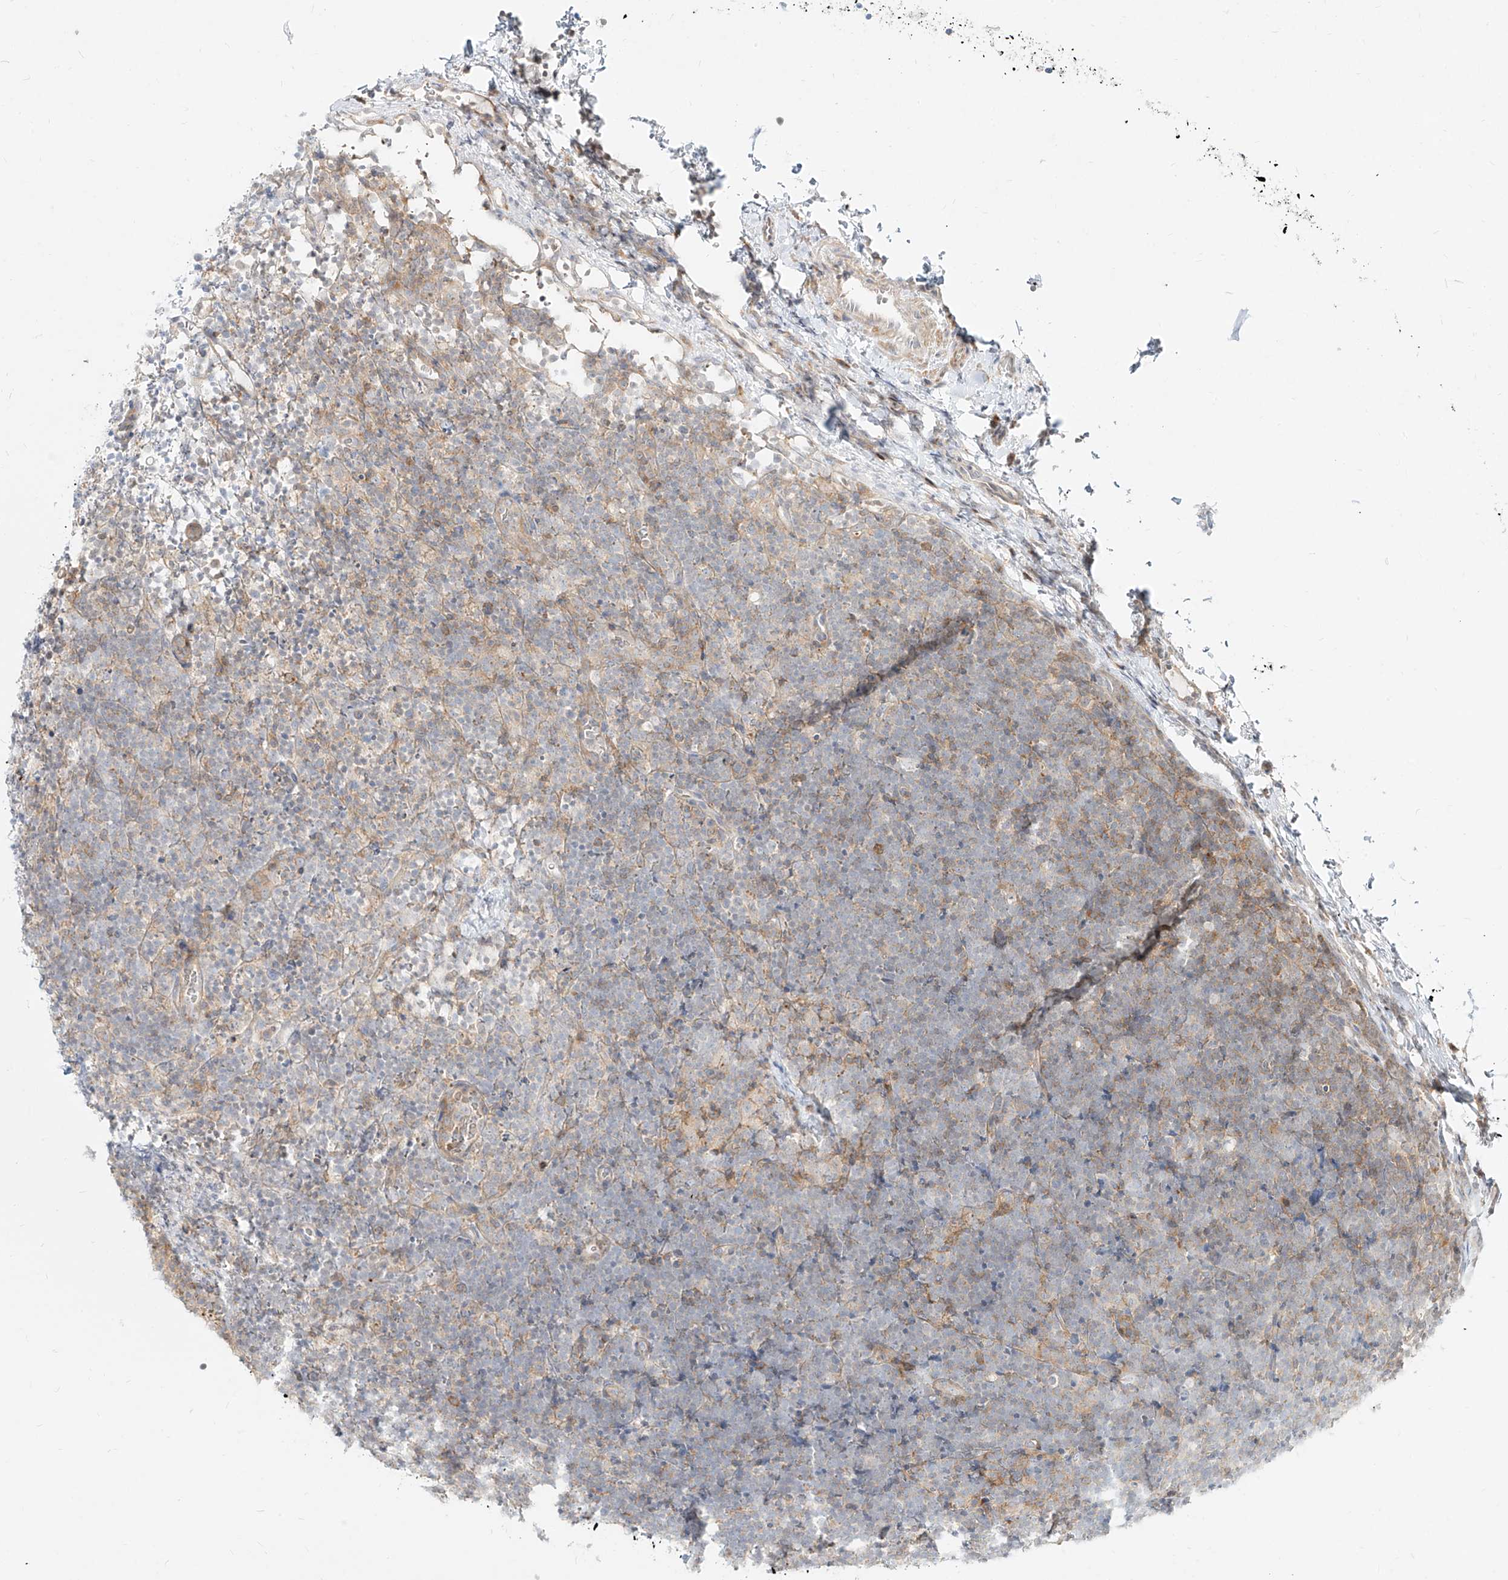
{"staining": {"intensity": "weak", "quantity": "<25%", "location": "cytoplasmic/membranous"}, "tissue": "lymphoma", "cell_type": "Tumor cells", "image_type": "cancer", "snomed": [{"axis": "morphology", "description": "Malignant lymphoma, non-Hodgkin's type, High grade"}, {"axis": "topography", "description": "Lymph node"}], "caption": "There is no significant positivity in tumor cells of lymphoma.", "gene": "SLC2A12", "patient": {"sex": "male", "age": 13}}